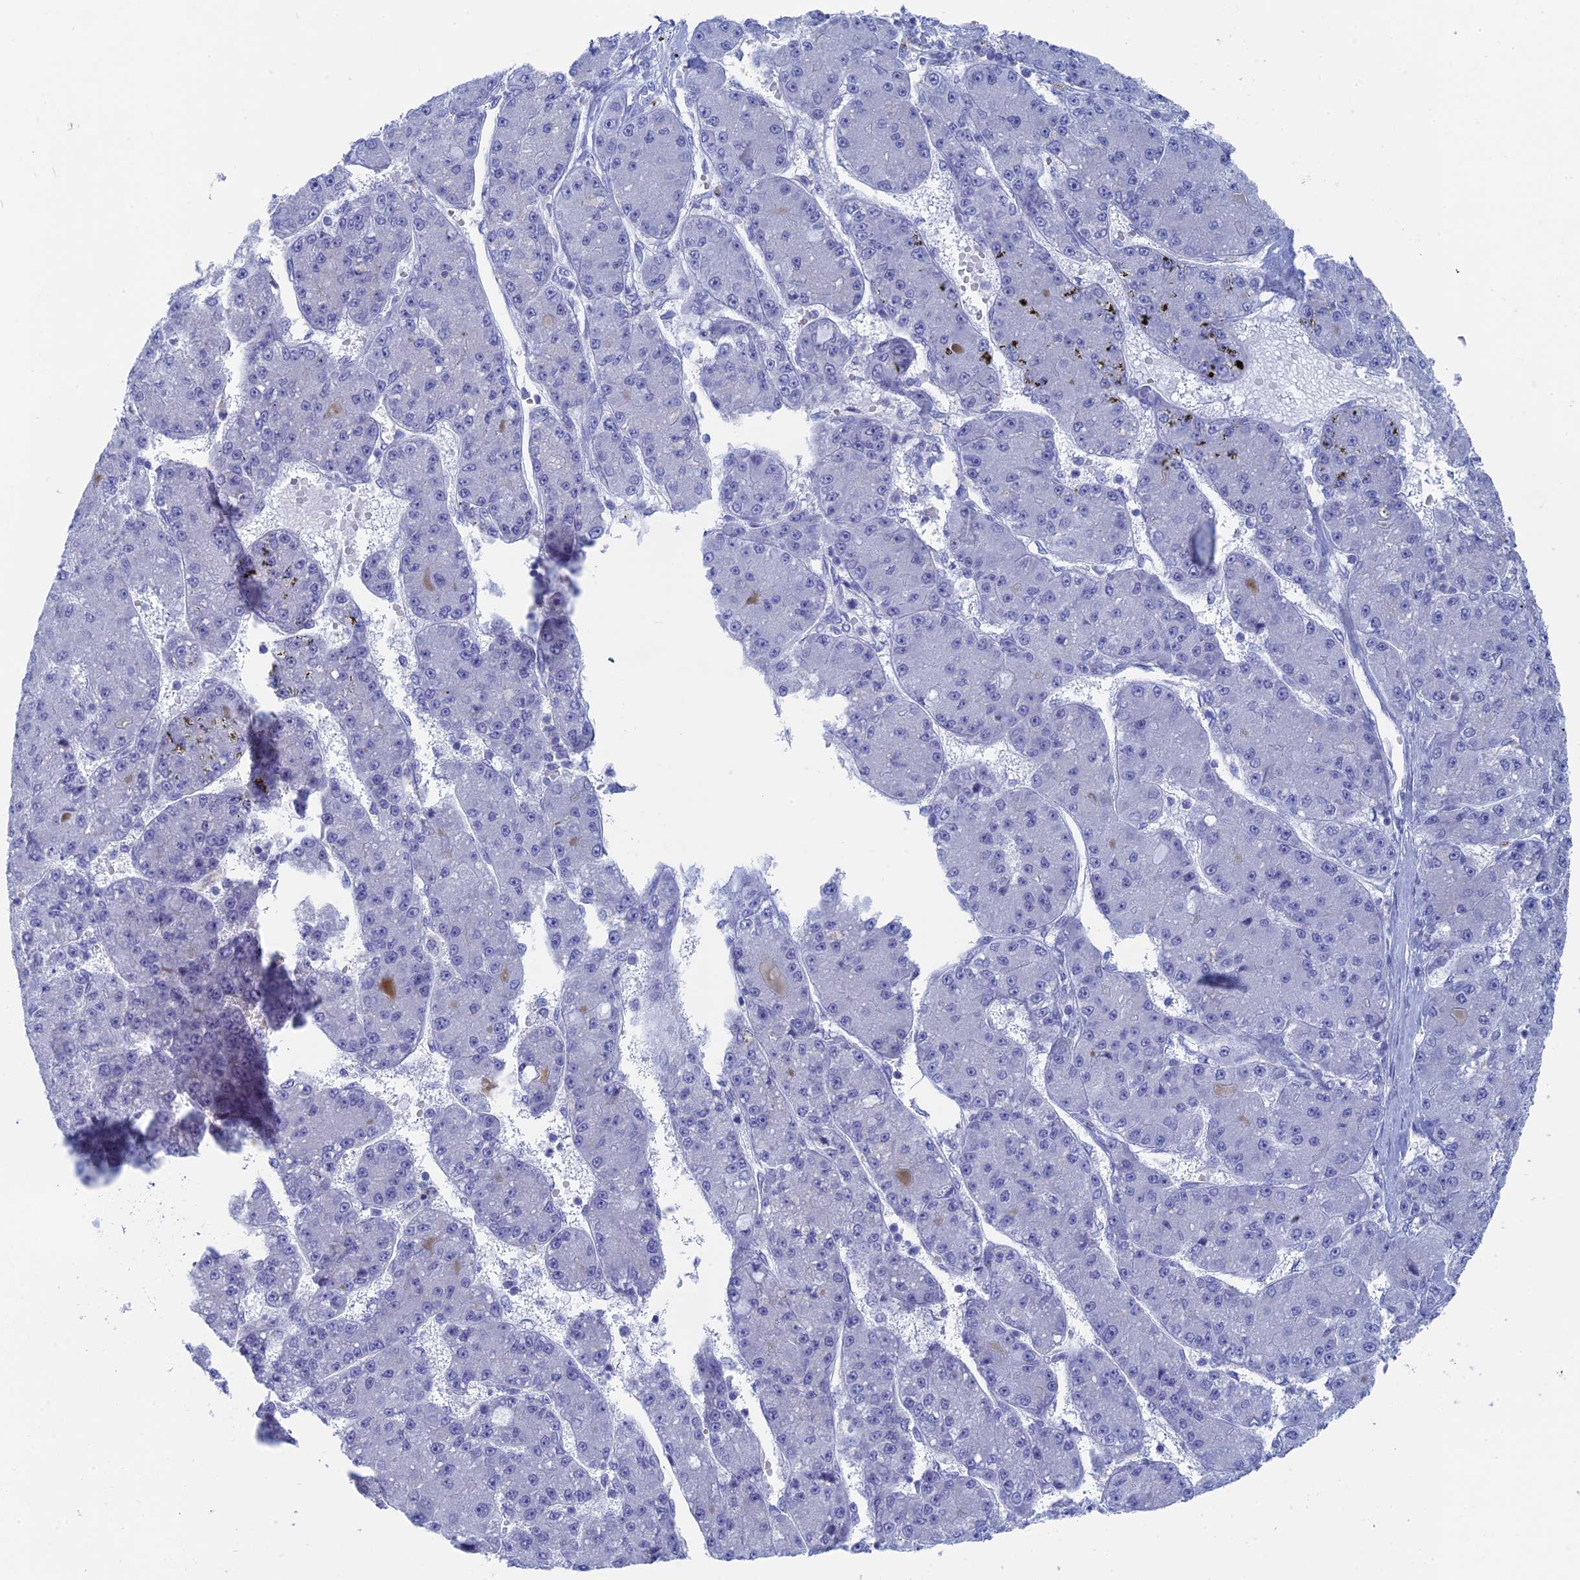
{"staining": {"intensity": "negative", "quantity": "none", "location": "none"}, "tissue": "liver cancer", "cell_type": "Tumor cells", "image_type": "cancer", "snomed": [{"axis": "morphology", "description": "Carcinoma, Hepatocellular, NOS"}, {"axis": "topography", "description": "Liver"}], "caption": "Immunohistochemical staining of human liver cancer (hepatocellular carcinoma) shows no significant positivity in tumor cells. (DAB (3,3'-diaminobenzidine) immunohistochemistry (IHC), high magnification).", "gene": "ALMS1", "patient": {"sex": "male", "age": 67}}